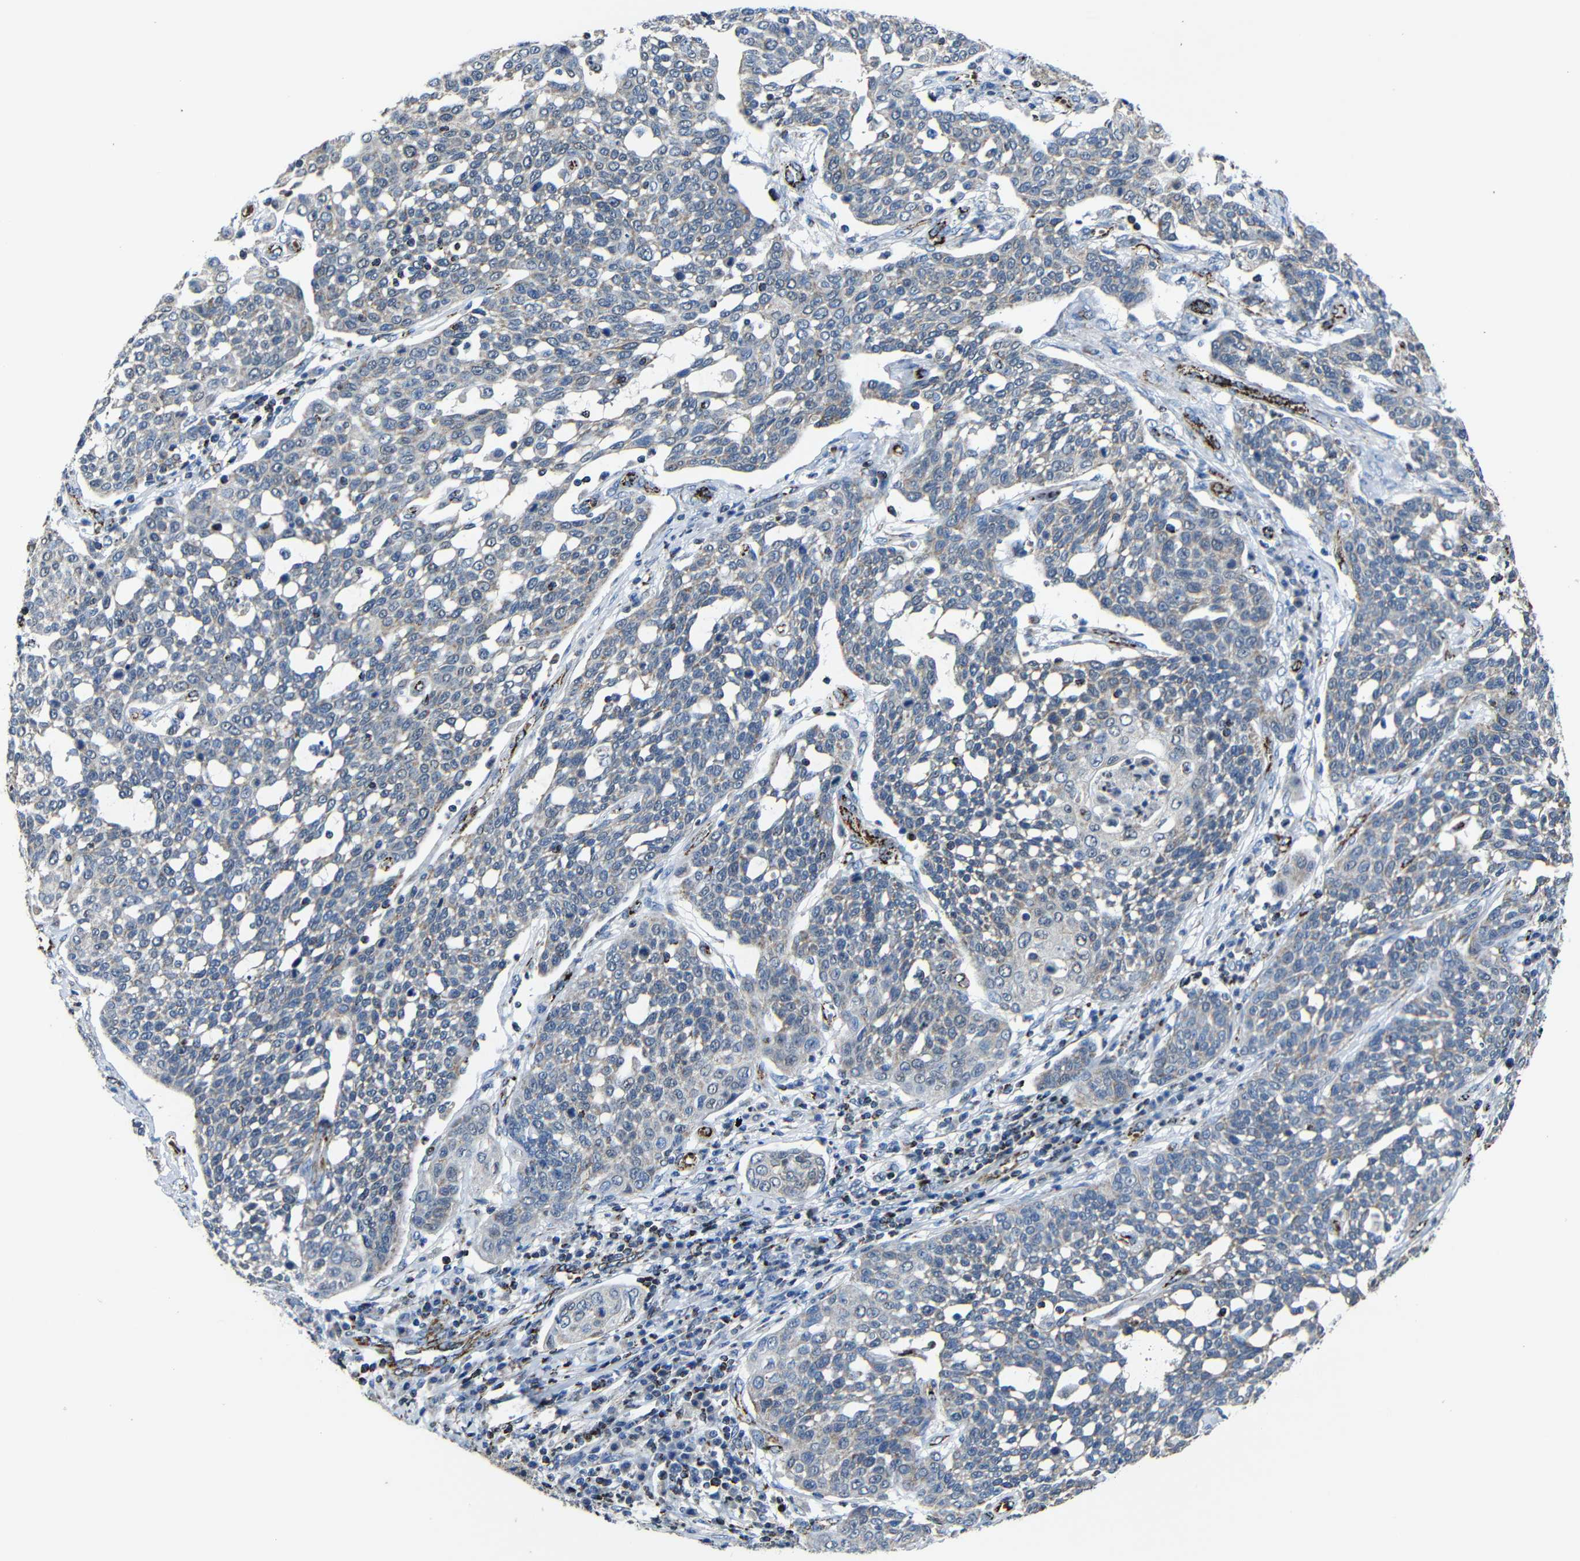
{"staining": {"intensity": "negative", "quantity": "none", "location": "none"}, "tissue": "cervical cancer", "cell_type": "Tumor cells", "image_type": "cancer", "snomed": [{"axis": "morphology", "description": "Squamous cell carcinoma, NOS"}, {"axis": "topography", "description": "Cervix"}], "caption": "High magnification brightfield microscopy of cervical squamous cell carcinoma stained with DAB (3,3'-diaminobenzidine) (brown) and counterstained with hematoxylin (blue): tumor cells show no significant expression.", "gene": "CA5B", "patient": {"sex": "female", "age": 34}}